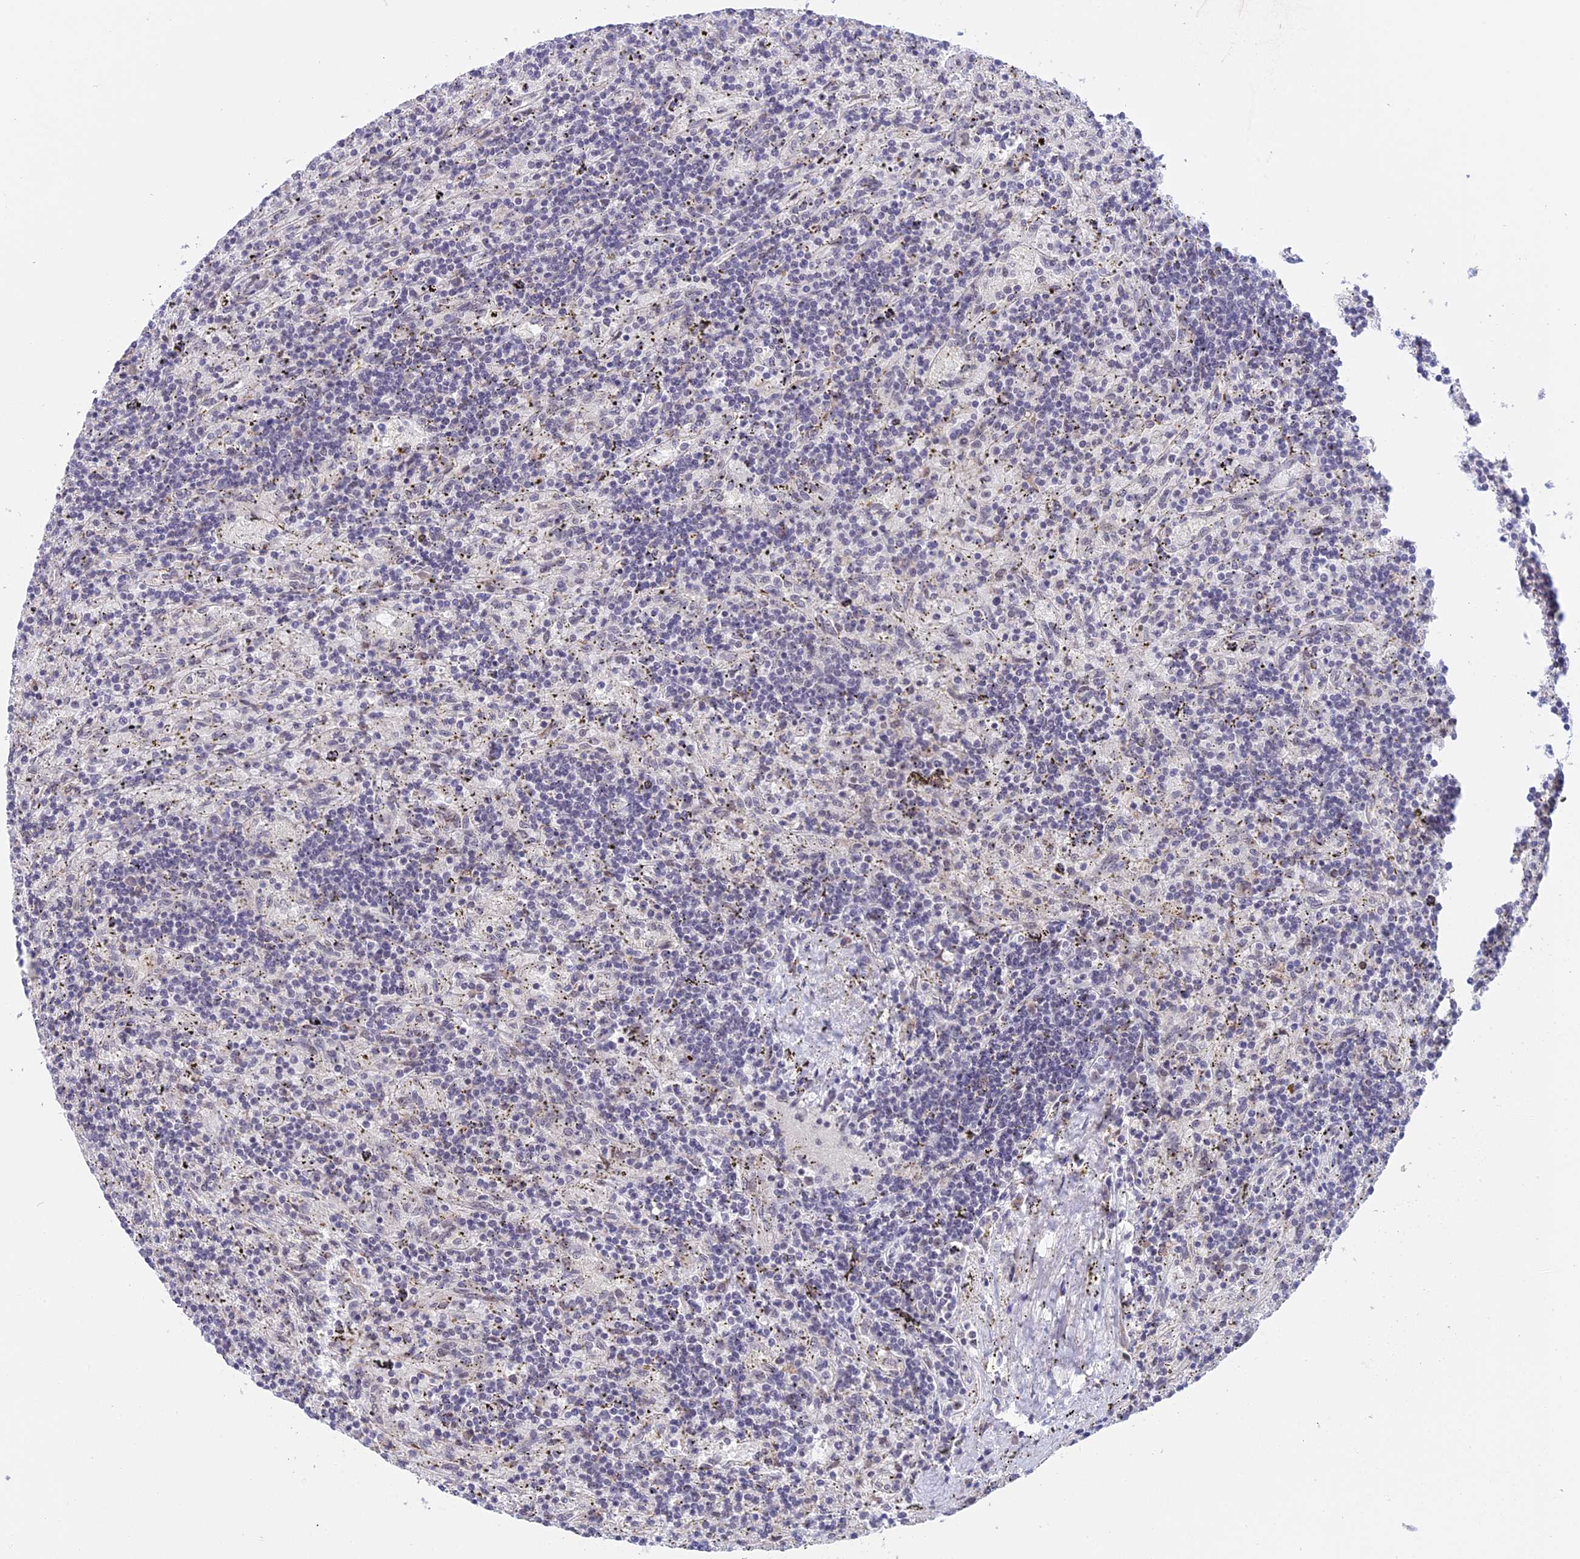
{"staining": {"intensity": "negative", "quantity": "none", "location": "none"}, "tissue": "lymphoma", "cell_type": "Tumor cells", "image_type": "cancer", "snomed": [{"axis": "morphology", "description": "Malignant lymphoma, non-Hodgkin's type, Low grade"}, {"axis": "topography", "description": "Spleen"}], "caption": "An image of human malignant lymphoma, non-Hodgkin's type (low-grade) is negative for staining in tumor cells.", "gene": "POLR2C", "patient": {"sex": "male", "age": 76}}